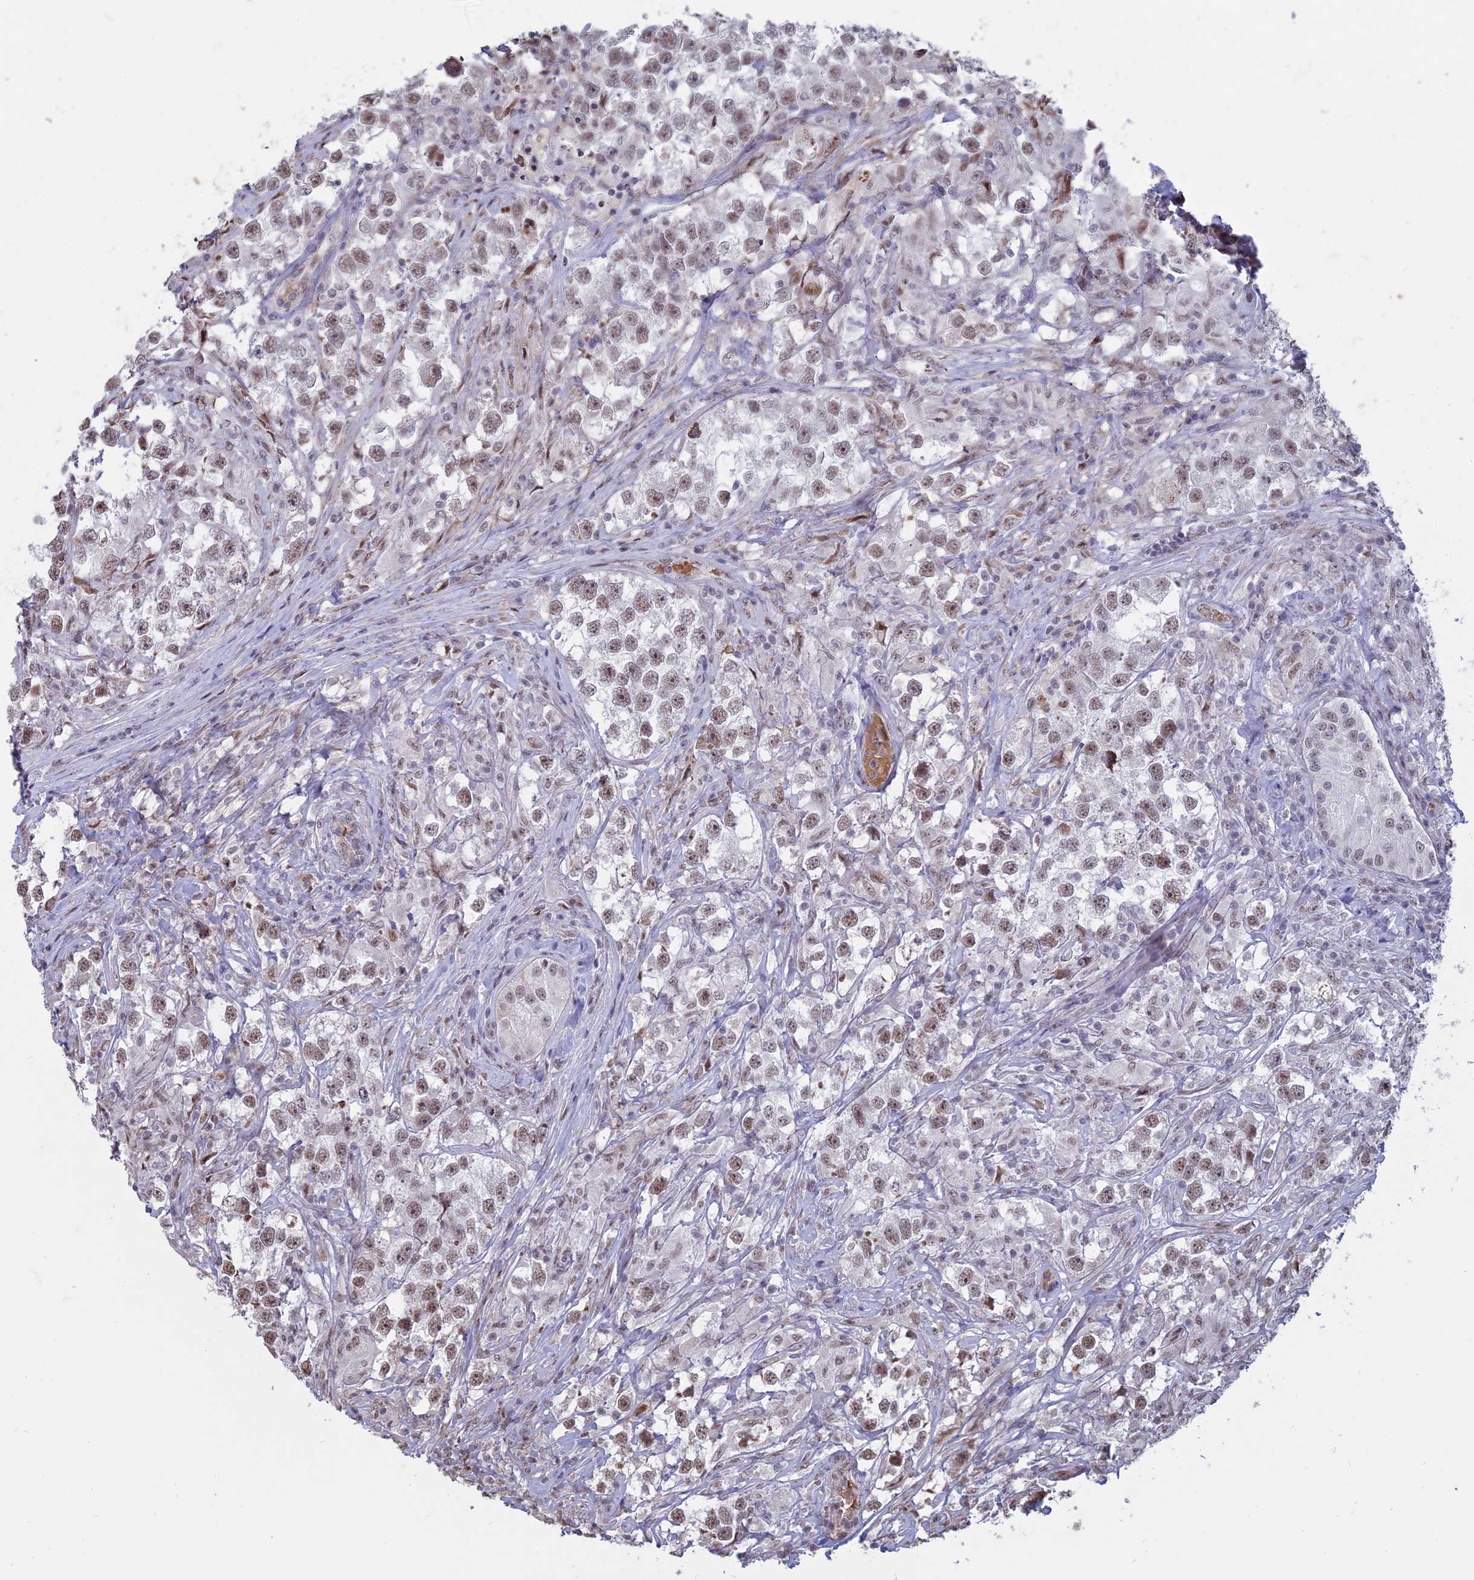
{"staining": {"intensity": "weak", "quantity": ">75%", "location": "nuclear"}, "tissue": "testis cancer", "cell_type": "Tumor cells", "image_type": "cancer", "snomed": [{"axis": "morphology", "description": "Seminoma, NOS"}, {"axis": "topography", "description": "Testis"}], "caption": "A brown stain highlights weak nuclear expression of a protein in testis cancer tumor cells.", "gene": "MFAP1", "patient": {"sex": "male", "age": 46}}